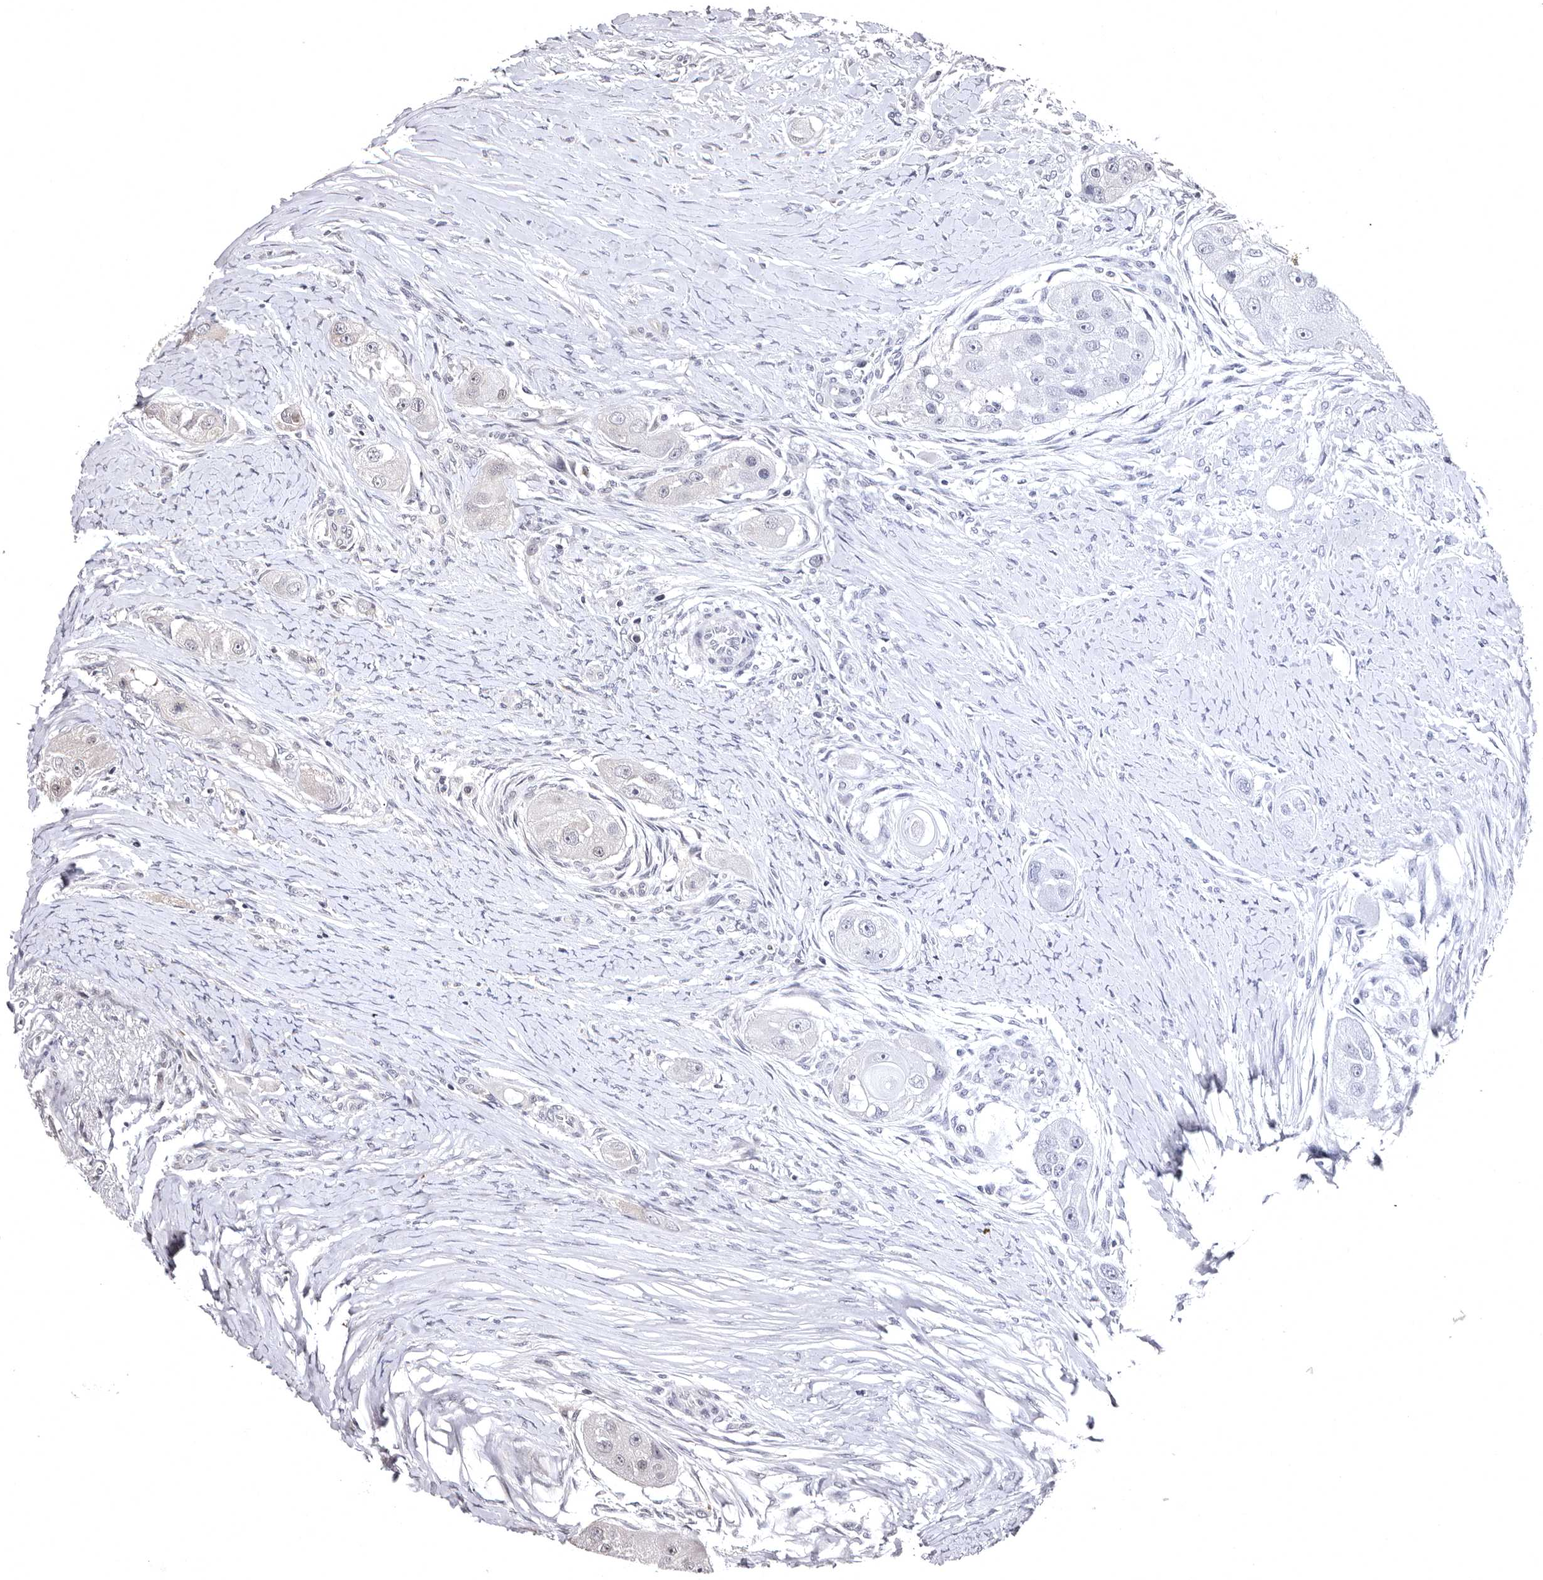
{"staining": {"intensity": "negative", "quantity": "none", "location": "none"}, "tissue": "head and neck cancer", "cell_type": "Tumor cells", "image_type": "cancer", "snomed": [{"axis": "morphology", "description": "Normal tissue, NOS"}, {"axis": "morphology", "description": "Squamous cell carcinoma, NOS"}, {"axis": "topography", "description": "Skeletal muscle"}, {"axis": "topography", "description": "Head-Neck"}], "caption": "The histopathology image reveals no staining of tumor cells in head and neck cancer (squamous cell carcinoma).", "gene": "PHF20L1", "patient": {"sex": "male", "age": 51}}